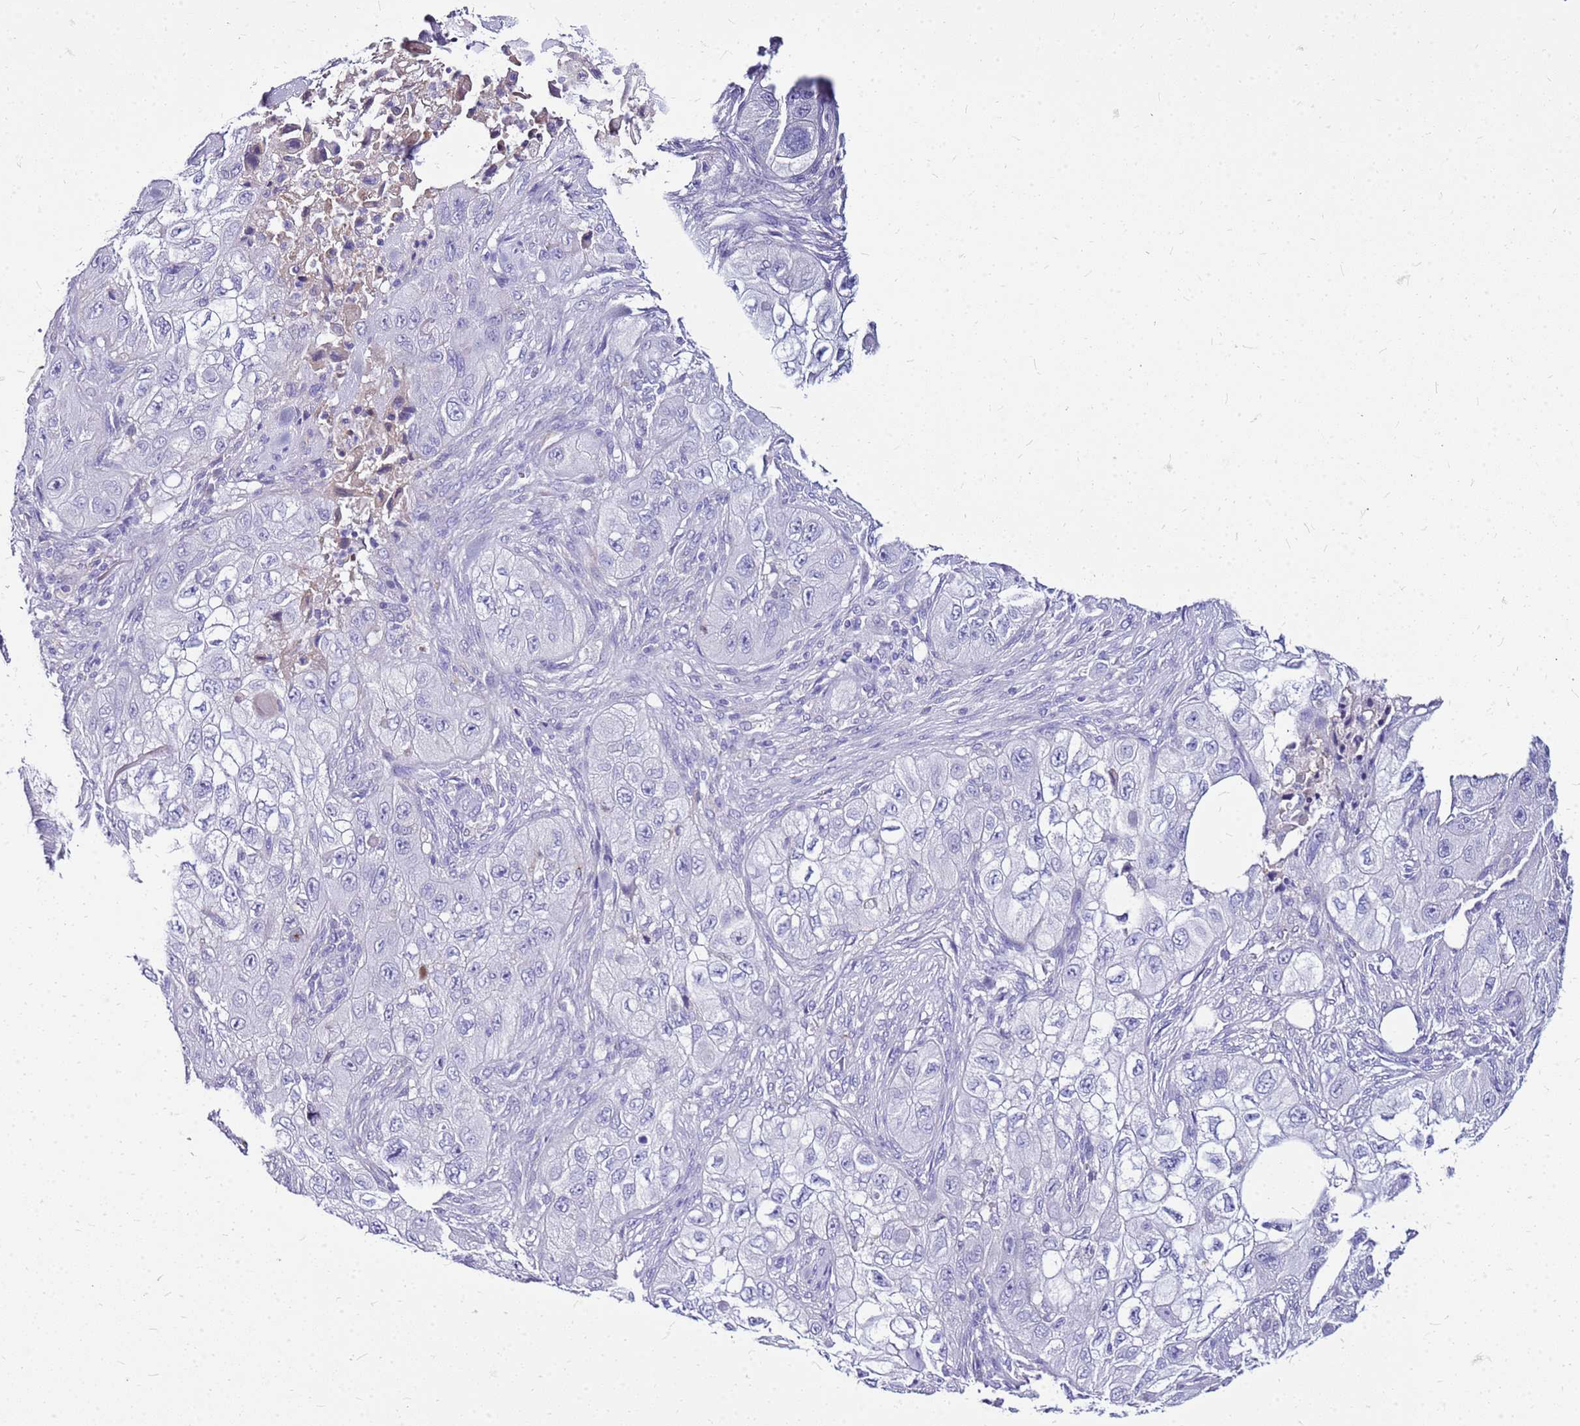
{"staining": {"intensity": "negative", "quantity": "none", "location": "none"}, "tissue": "skin cancer", "cell_type": "Tumor cells", "image_type": "cancer", "snomed": [{"axis": "morphology", "description": "Squamous cell carcinoma, NOS"}, {"axis": "topography", "description": "Skin"}, {"axis": "topography", "description": "Subcutis"}], "caption": "Skin cancer (squamous cell carcinoma) was stained to show a protein in brown. There is no significant positivity in tumor cells.", "gene": "DCDC2B", "patient": {"sex": "male", "age": 73}}